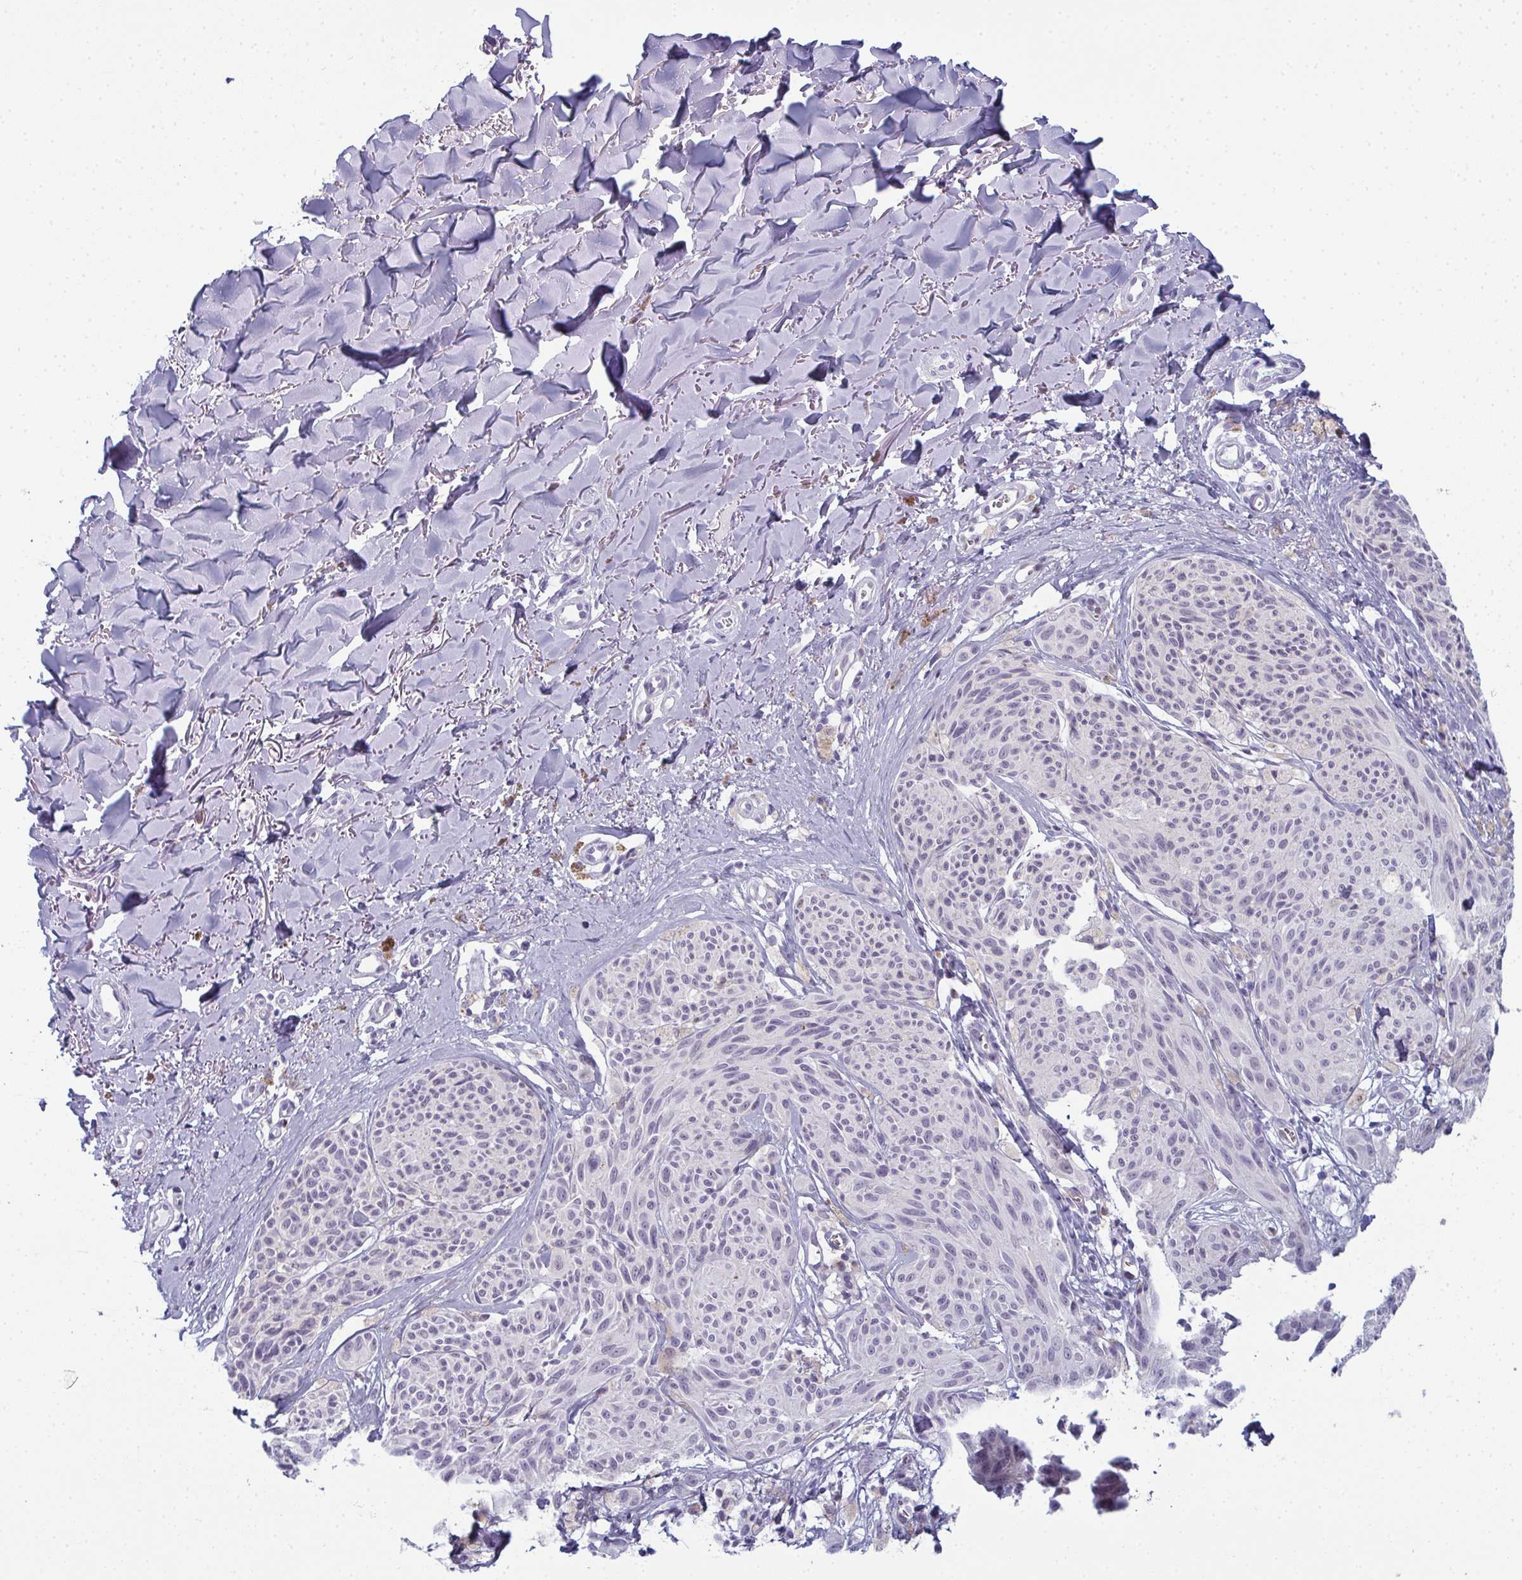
{"staining": {"intensity": "moderate", "quantity": "<25%", "location": "nuclear"}, "tissue": "melanoma", "cell_type": "Tumor cells", "image_type": "cancer", "snomed": [{"axis": "morphology", "description": "Malignant melanoma, NOS"}, {"axis": "topography", "description": "Skin"}], "caption": "A brown stain shows moderate nuclear staining of a protein in human malignant melanoma tumor cells.", "gene": "CDA", "patient": {"sex": "female", "age": 87}}